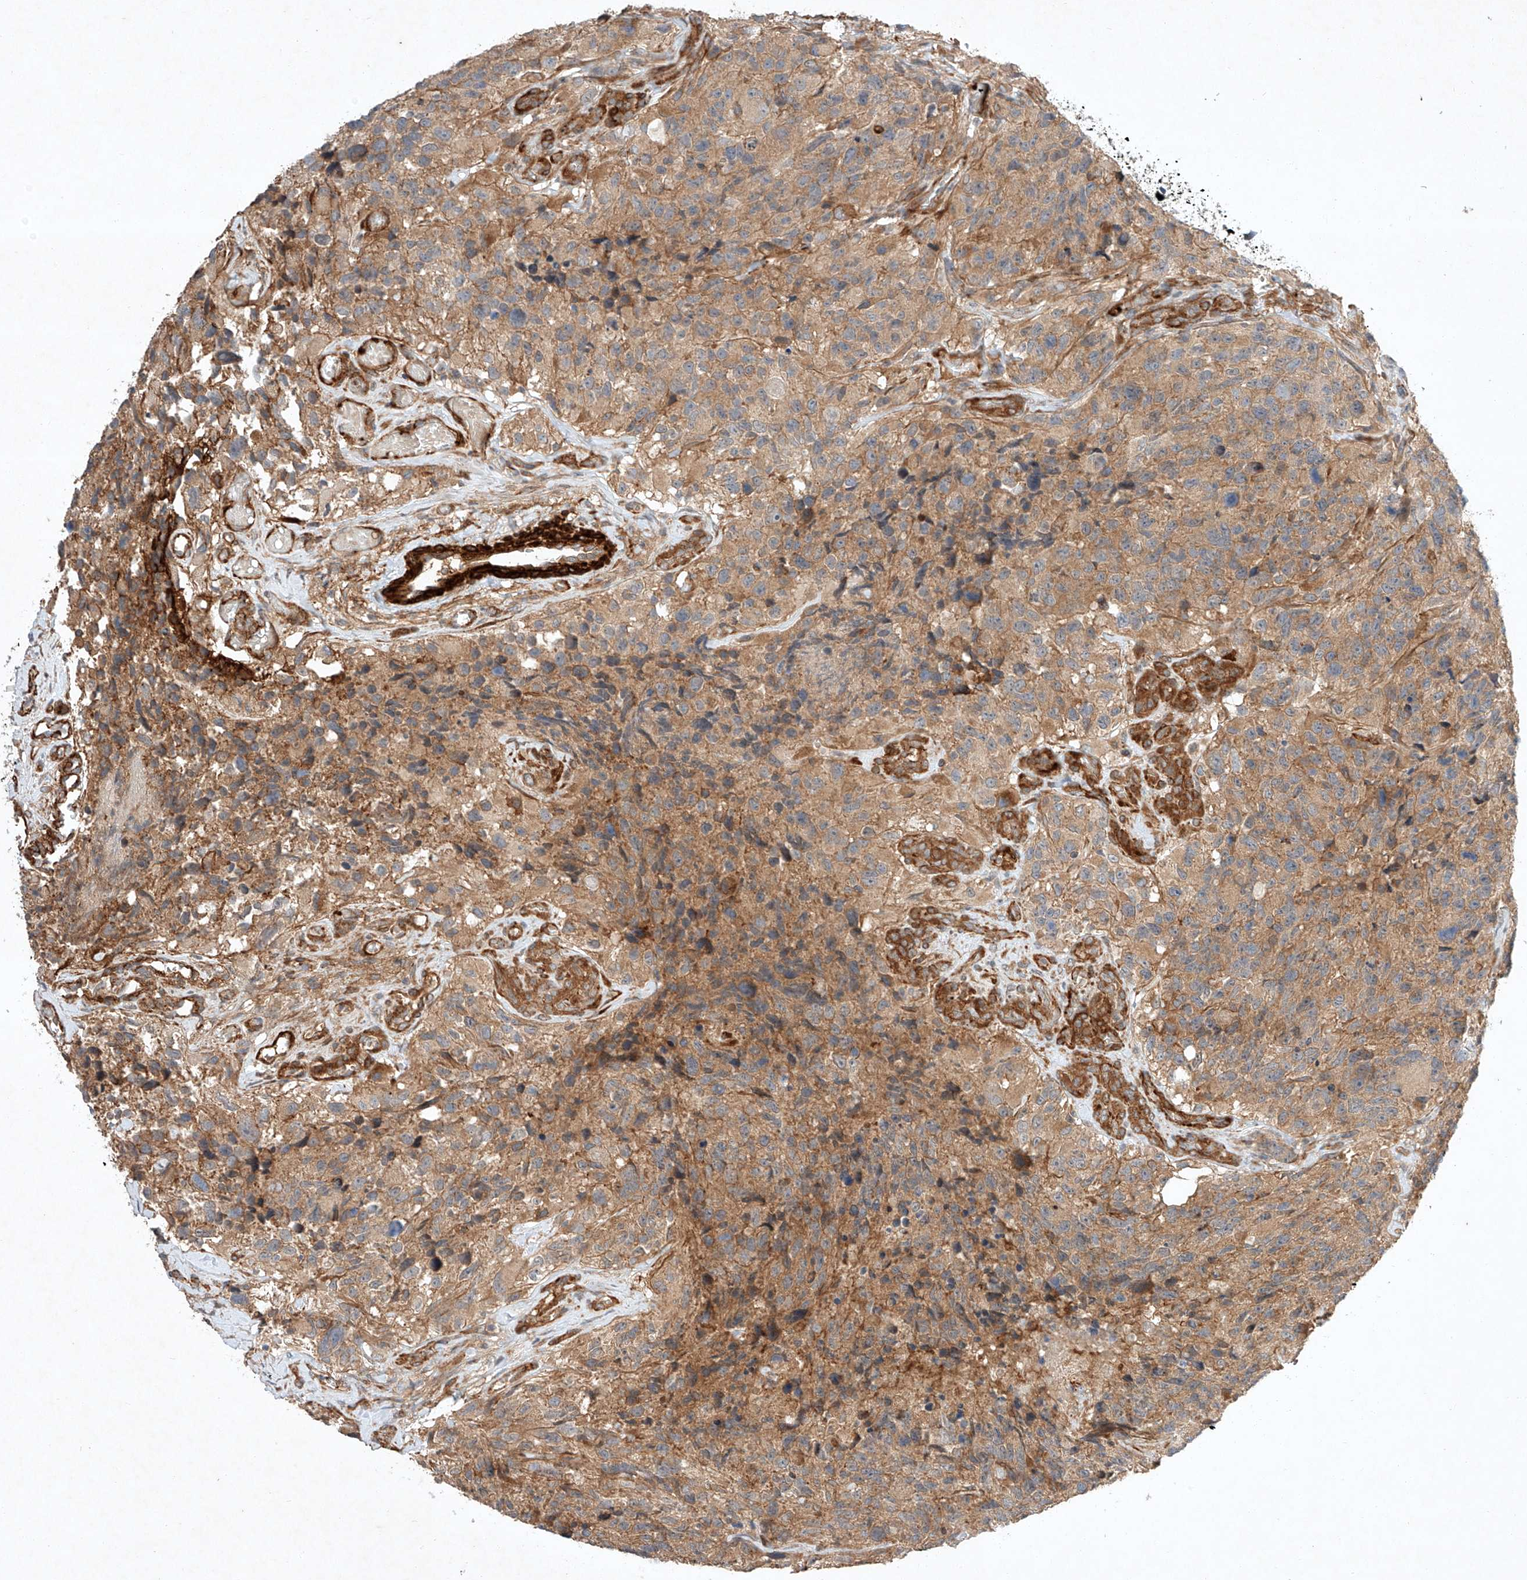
{"staining": {"intensity": "weak", "quantity": "25%-75%", "location": "cytoplasmic/membranous"}, "tissue": "glioma", "cell_type": "Tumor cells", "image_type": "cancer", "snomed": [{"axis": "morphology", "description": "Glioma, malignant, High grade"}, {"axis": "topography", "description": "Brain"}], "caption": "A brown stain shows weak cytoplasmic/membranous staining of a protein in high-grade glioma (malignant) tumor cells.", "gene": "ARHGAP33", "patient": {"sex": "male", "age": 69}}